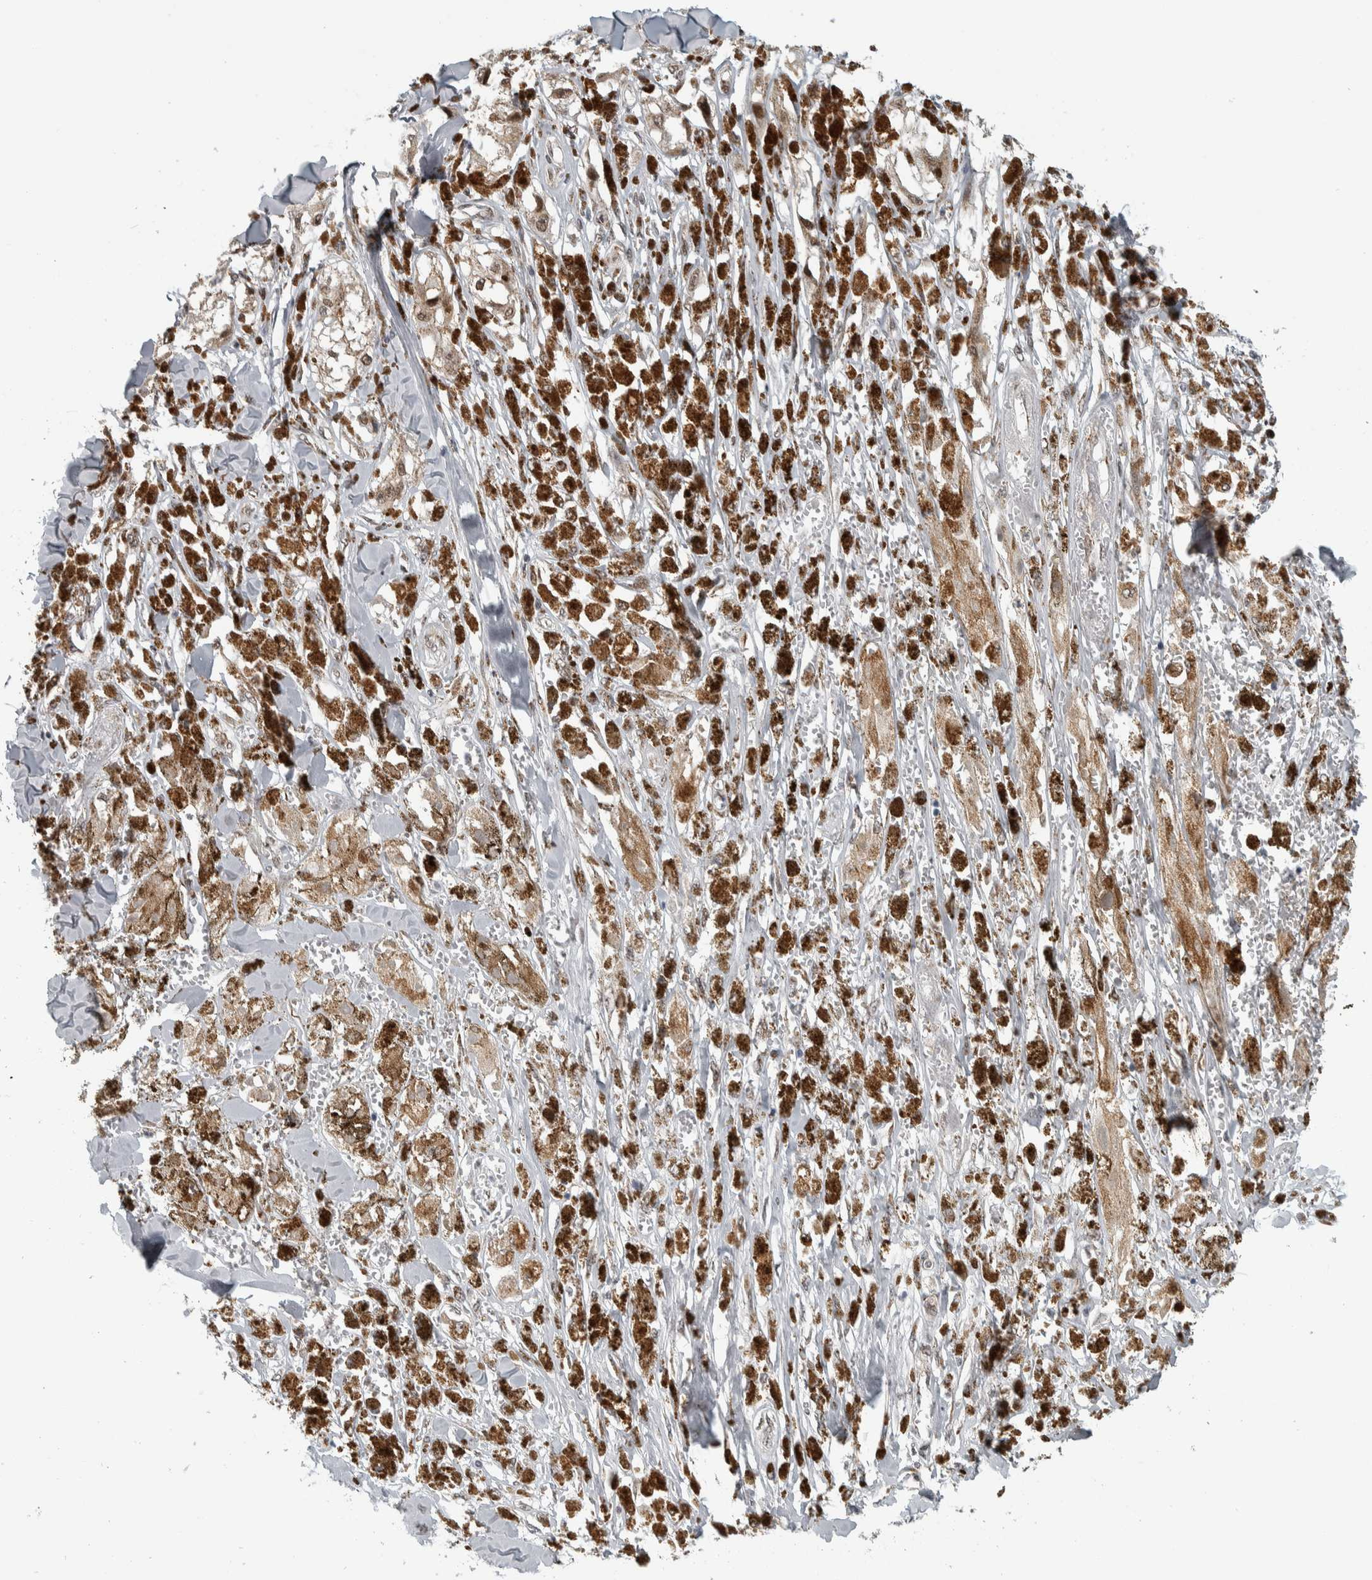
{"staining": {"intensity": "moderate", "quantity": ">75%", "location": "cytoplasmic/membranous,nuclear"}, "tissue": "melanoma", "cell_type": "Tumor cells", "image_type": "cancer", "snomed": [{"axis": "morphology", "description": "Malignant melanoma, NOS"}, {"axis": "topography", "description": "Skin"}], "caption": "Immunohistochemical staining of melanoma shows medium levels of moderate cytoplasmic/membranous and nuclear protein positivity in about >75% of tumor cells.", "gene": "ZMYND8", "patient": {"sex": "male", "age": 88}}